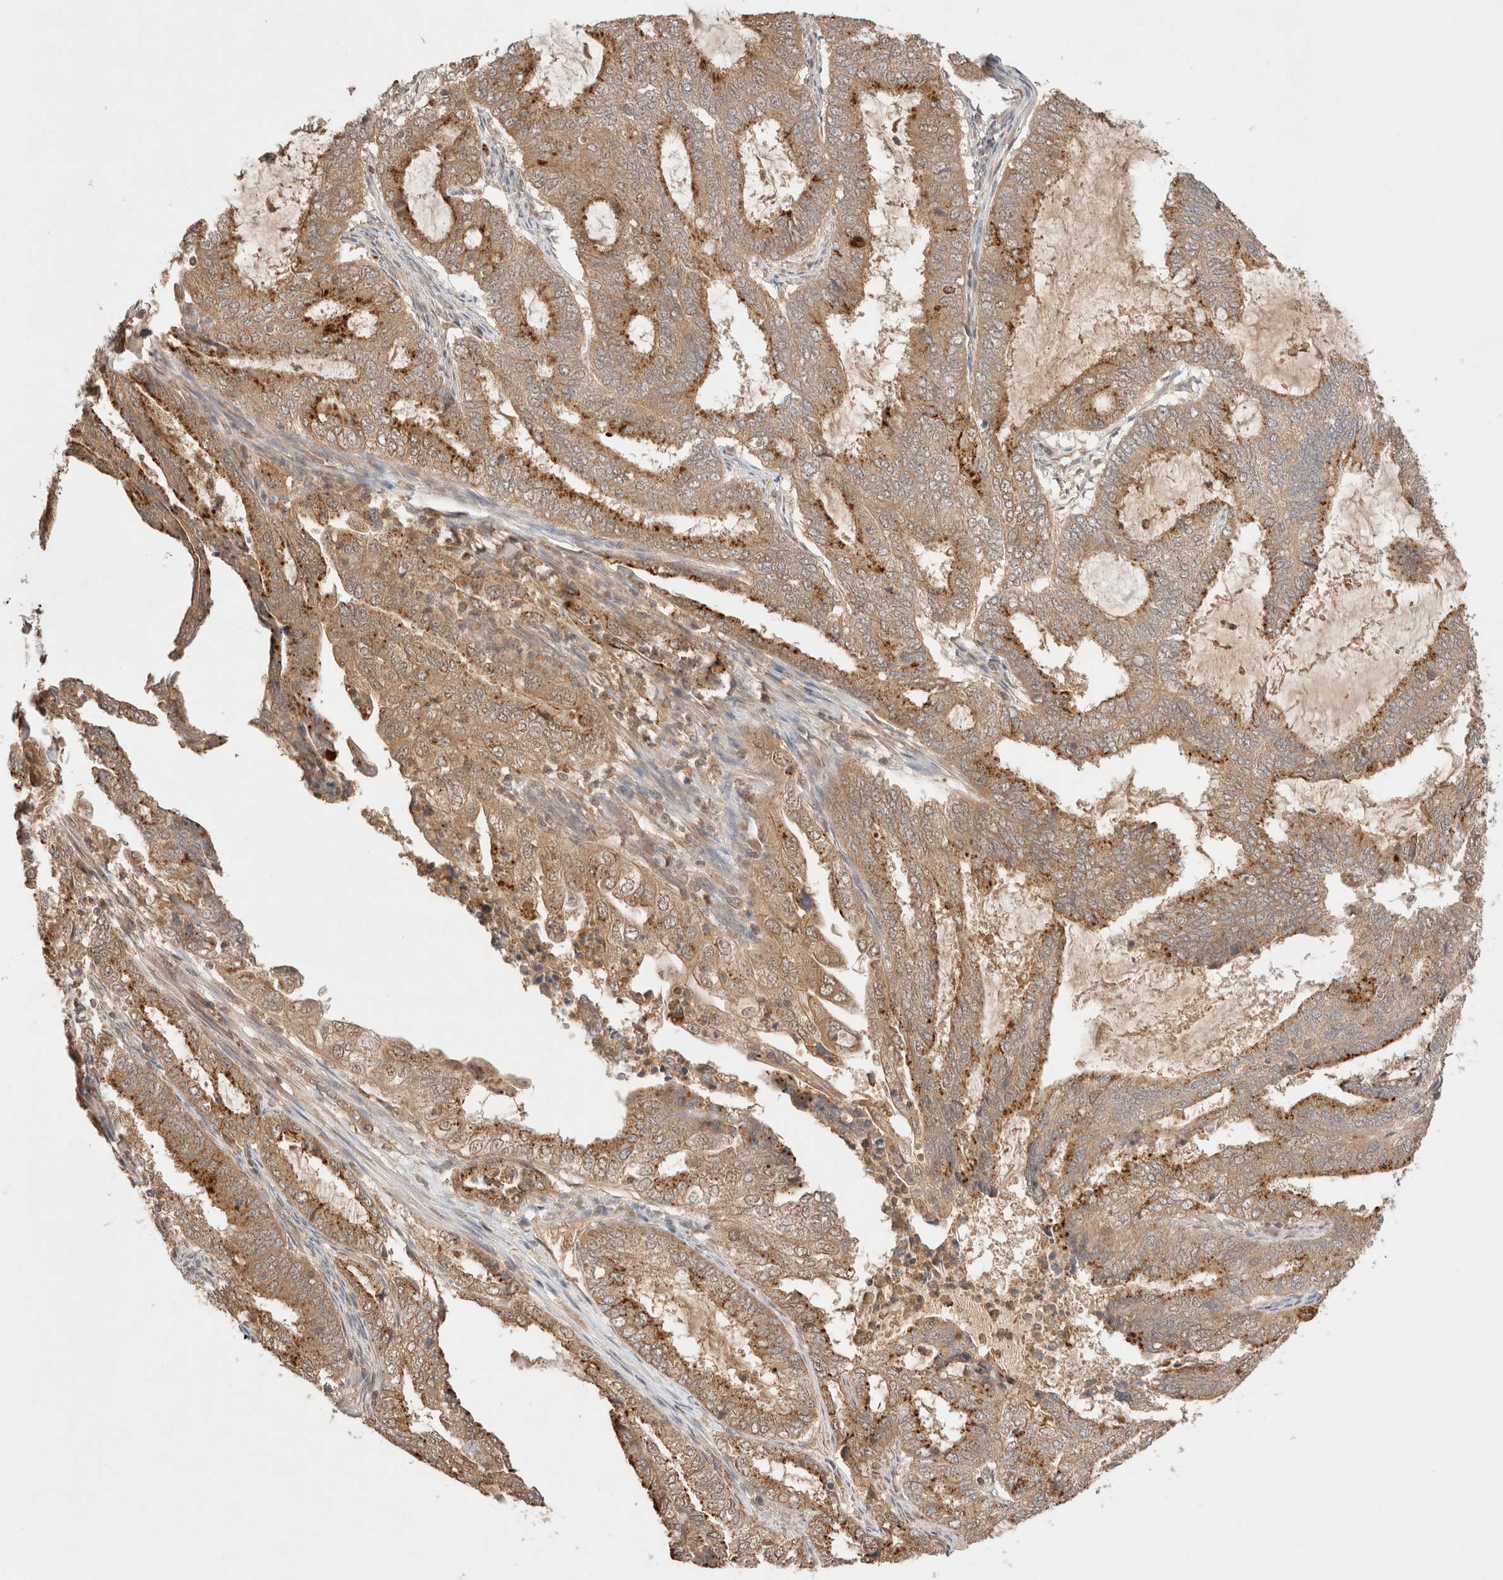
{"staining": {"intensity": "moderate", "quantity": ">75%", "location": "cytoplasmic/membranous"}, "tissue": "endometrial cancer", "cell_type": "Tumor cells", "image_type": "cancer", "snomed": [{"axis": "morphology", "description": "Adenocarcinoma, NOS"}, {"axis": "topography", "description": "Endometrium"}], "caption": "Immunohistochemistry photomicrograph of human endometrial cancer stained for a protein (brown), which exhibits medium levels of moderate cytoplasmic/membranous staining in about >75% of tumor cells.", "gene": "CARNMT1", "patient": {"sex": "female", "age": 51}}